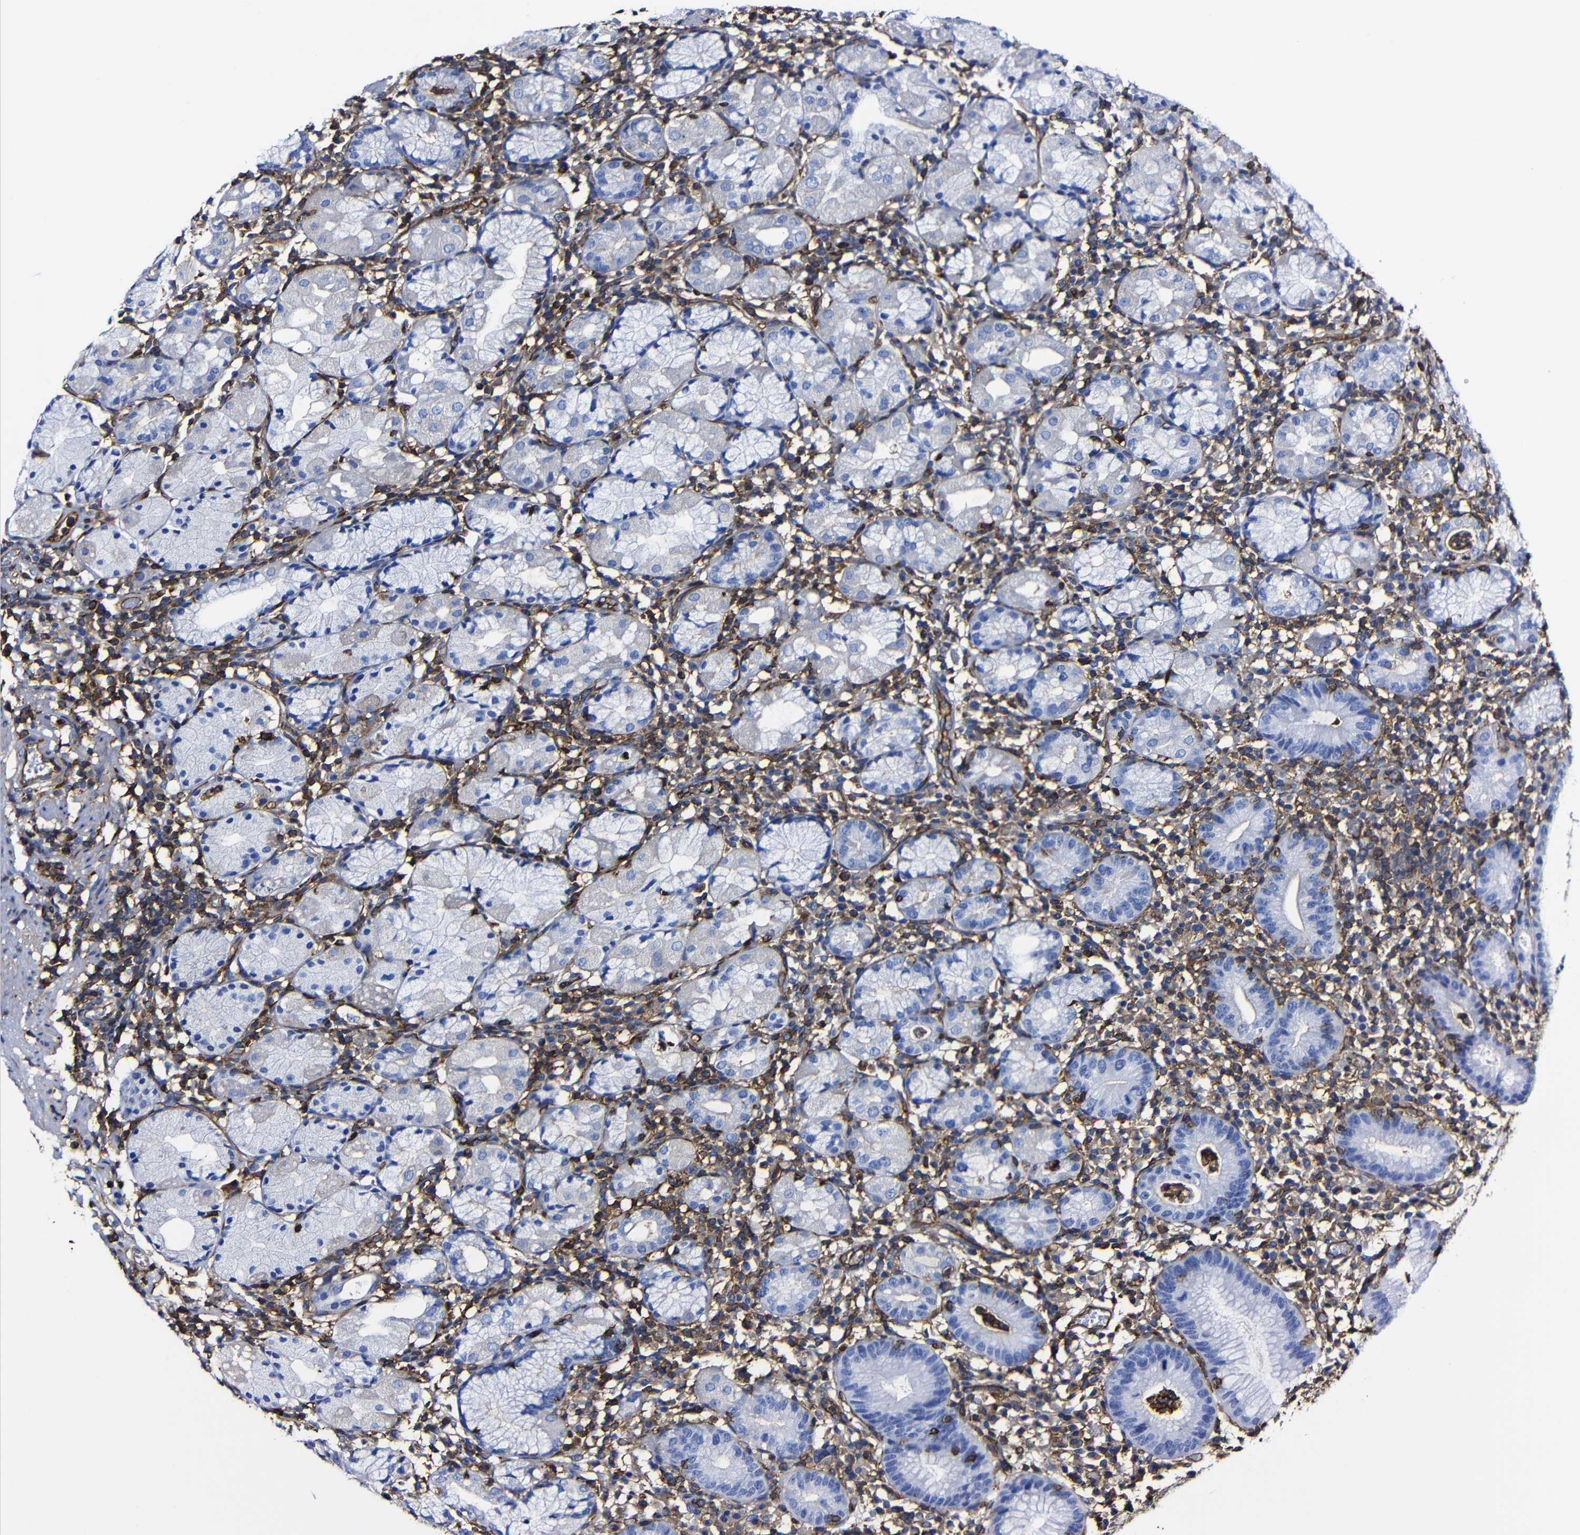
{"staining": {"intensity": "negative", "quantity": "none", "location": "none"}, "tissue": "stomach", "cell_type": "Glandular cells", "image_type": "normal", "snomed": [{"axis": "morphology", "description": "Normal tissue, NOS"}, {"axis": "topography", "description": "Stomach"}, {"axis": "topography", "description": "Stomach, lower"}], "caption": "IHC of normal human stomach shows no positivity in glandular cells.", "gene": "MSN", "patient": {"sex": "female", "age": 75}}